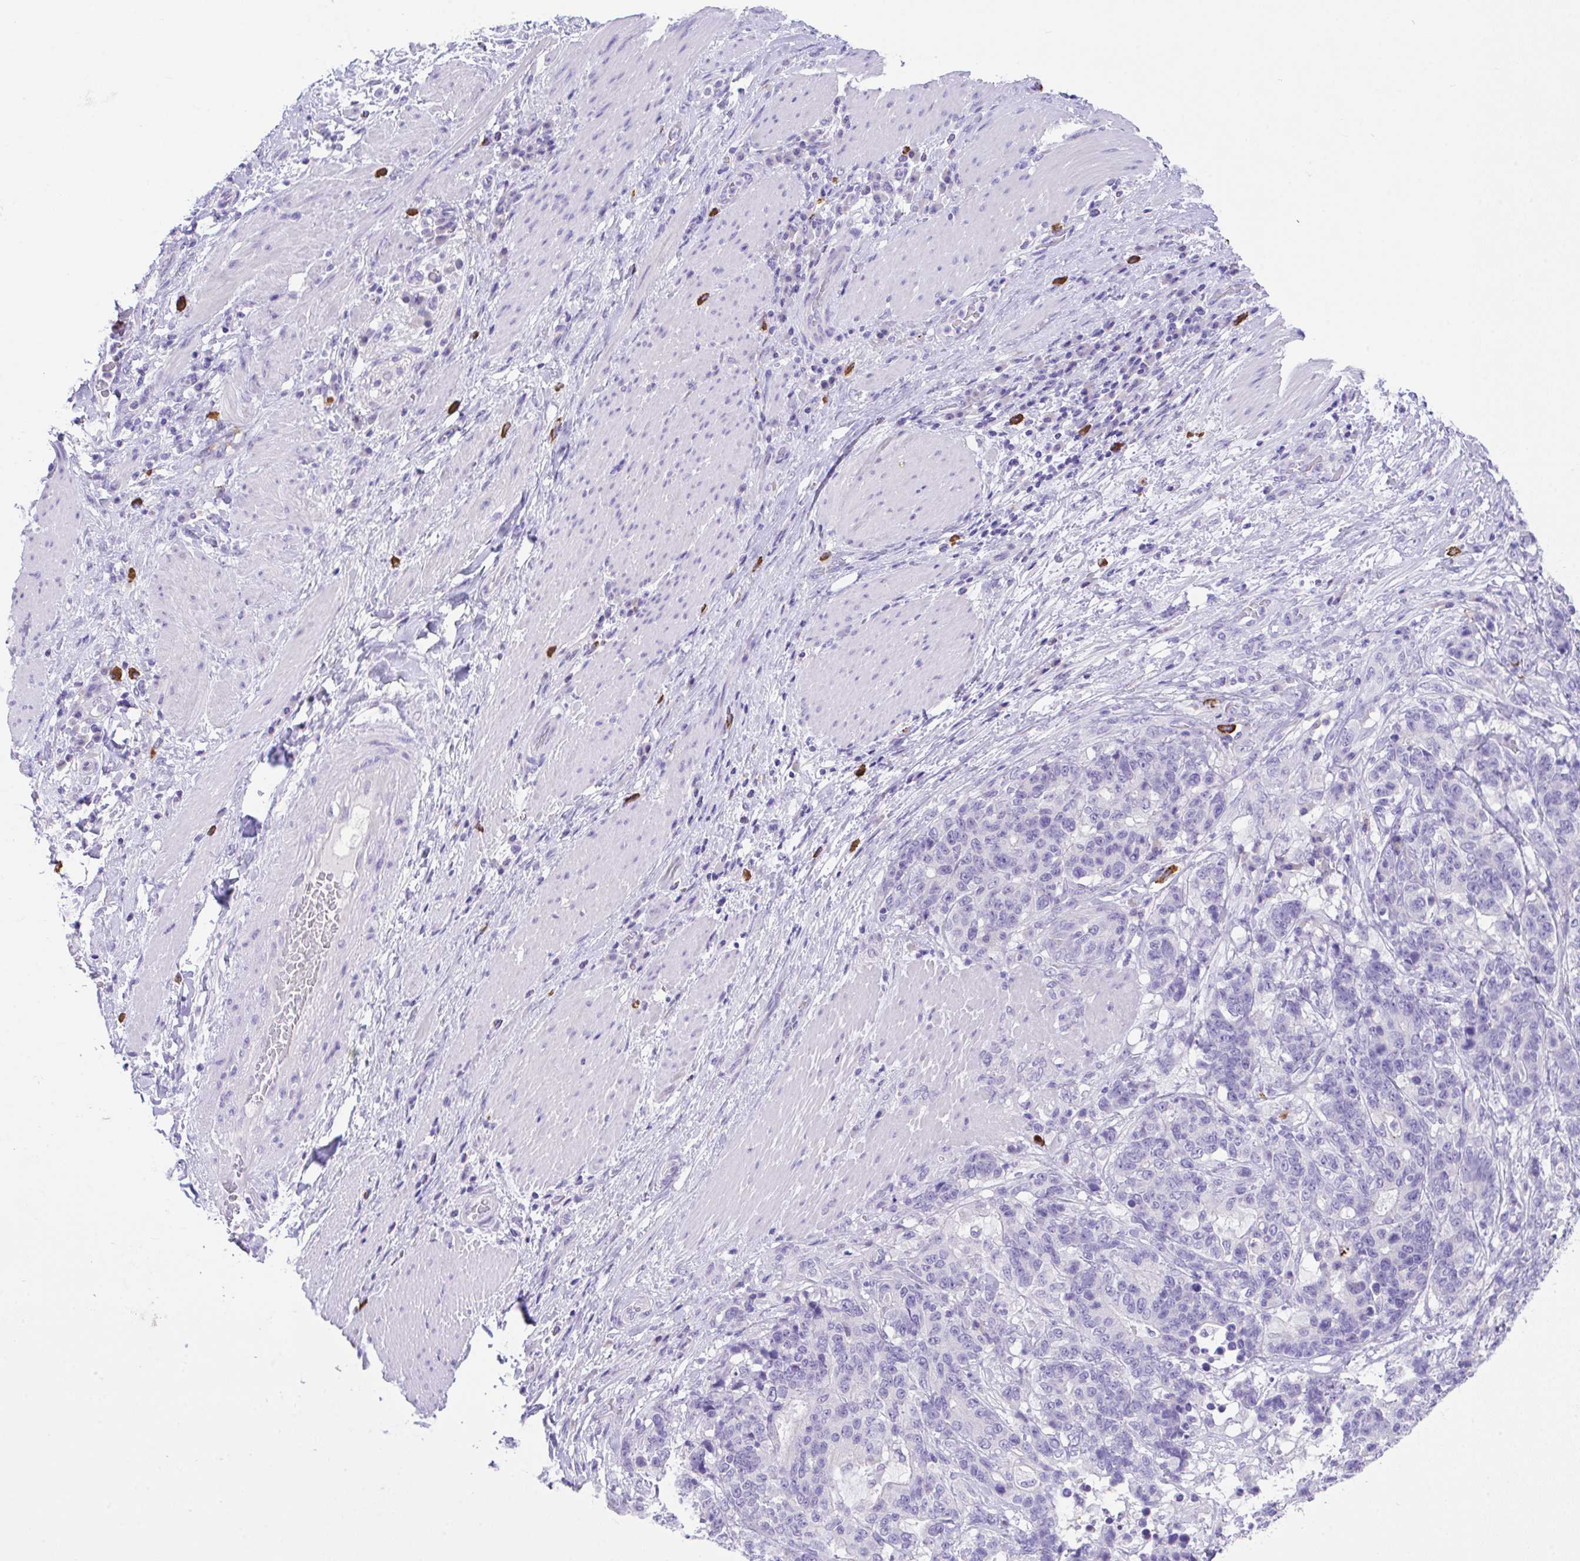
{"staining": {"intensity": "negative", "quantity": "none", "location": "none"}, "tissue": "stomach cancer", "cell_type": "Tumor cells", "image_type": "cancer", "snomed": [{"axis": "morphology", "description": "Normal tissue, NOS"}, {"axis": "morphology", "description": "Adenocarcinoma, NOS"}, {"axis": "topography", "description": "Stomach"}], "caption": "An image of human adenocarcinoma (stomach) is negative for staining in tumor cells.", "gene": "HACD4", "patient": {"sex": "female", "age": 64}}